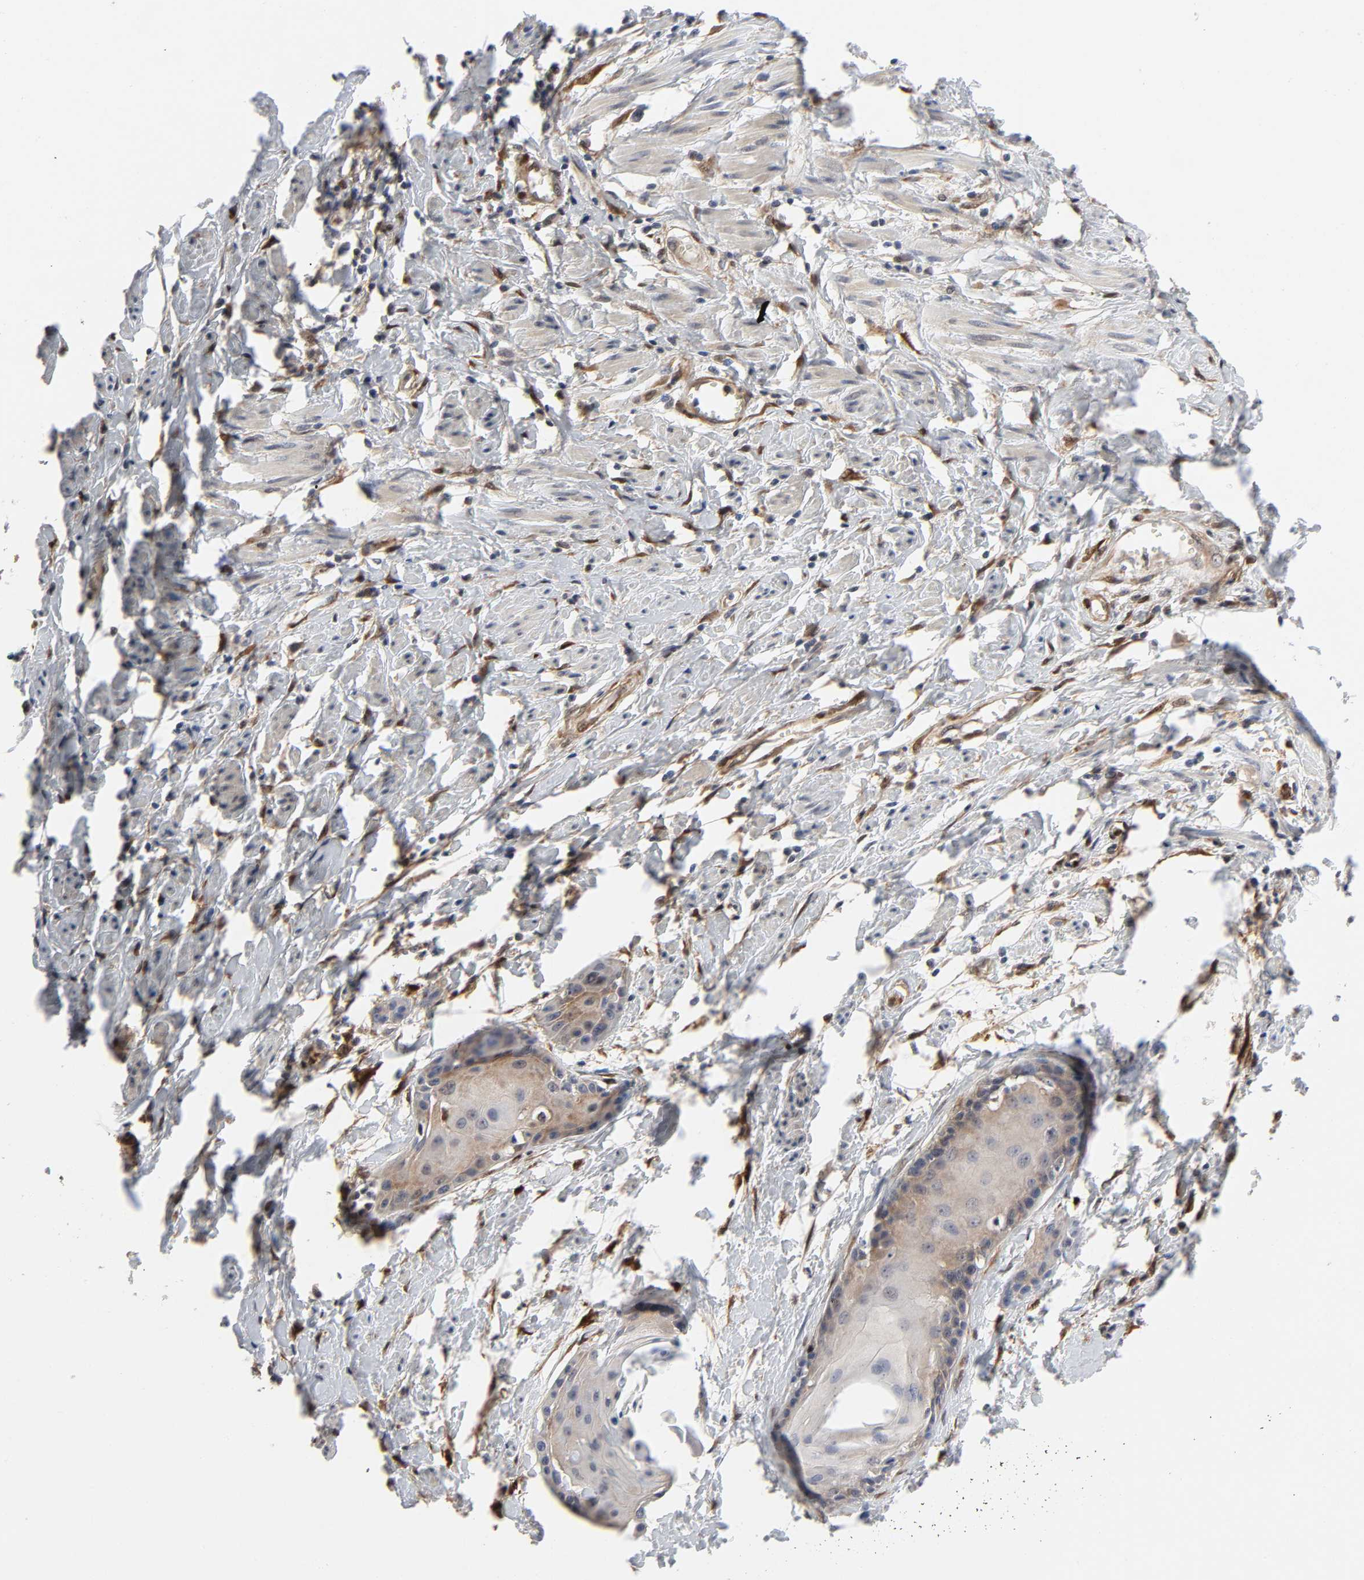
{"staining": {"intensity": "weak", "quantity": "25%-75%", "location": "cytoplasmic/membranous"}, "tissue": "cervical cancer", "cell_type": "Tumor cells", "image_type": "cancer", "snomed": [{"axis": "morphology", "description": "Squamous cell carcinoma, NOS"}, {"axis": "topography", "description": "Cervix"}], "caption": "Immunohistochemistry (DAB (3,3'-diaminobenzidine)) staining of cervical cancer displays weak cytoplasmic/membranous protein expression in about 25%-75% of tumor cells.", "gene": "PTEN", "patient": {"sex": "female", "age": 57}}